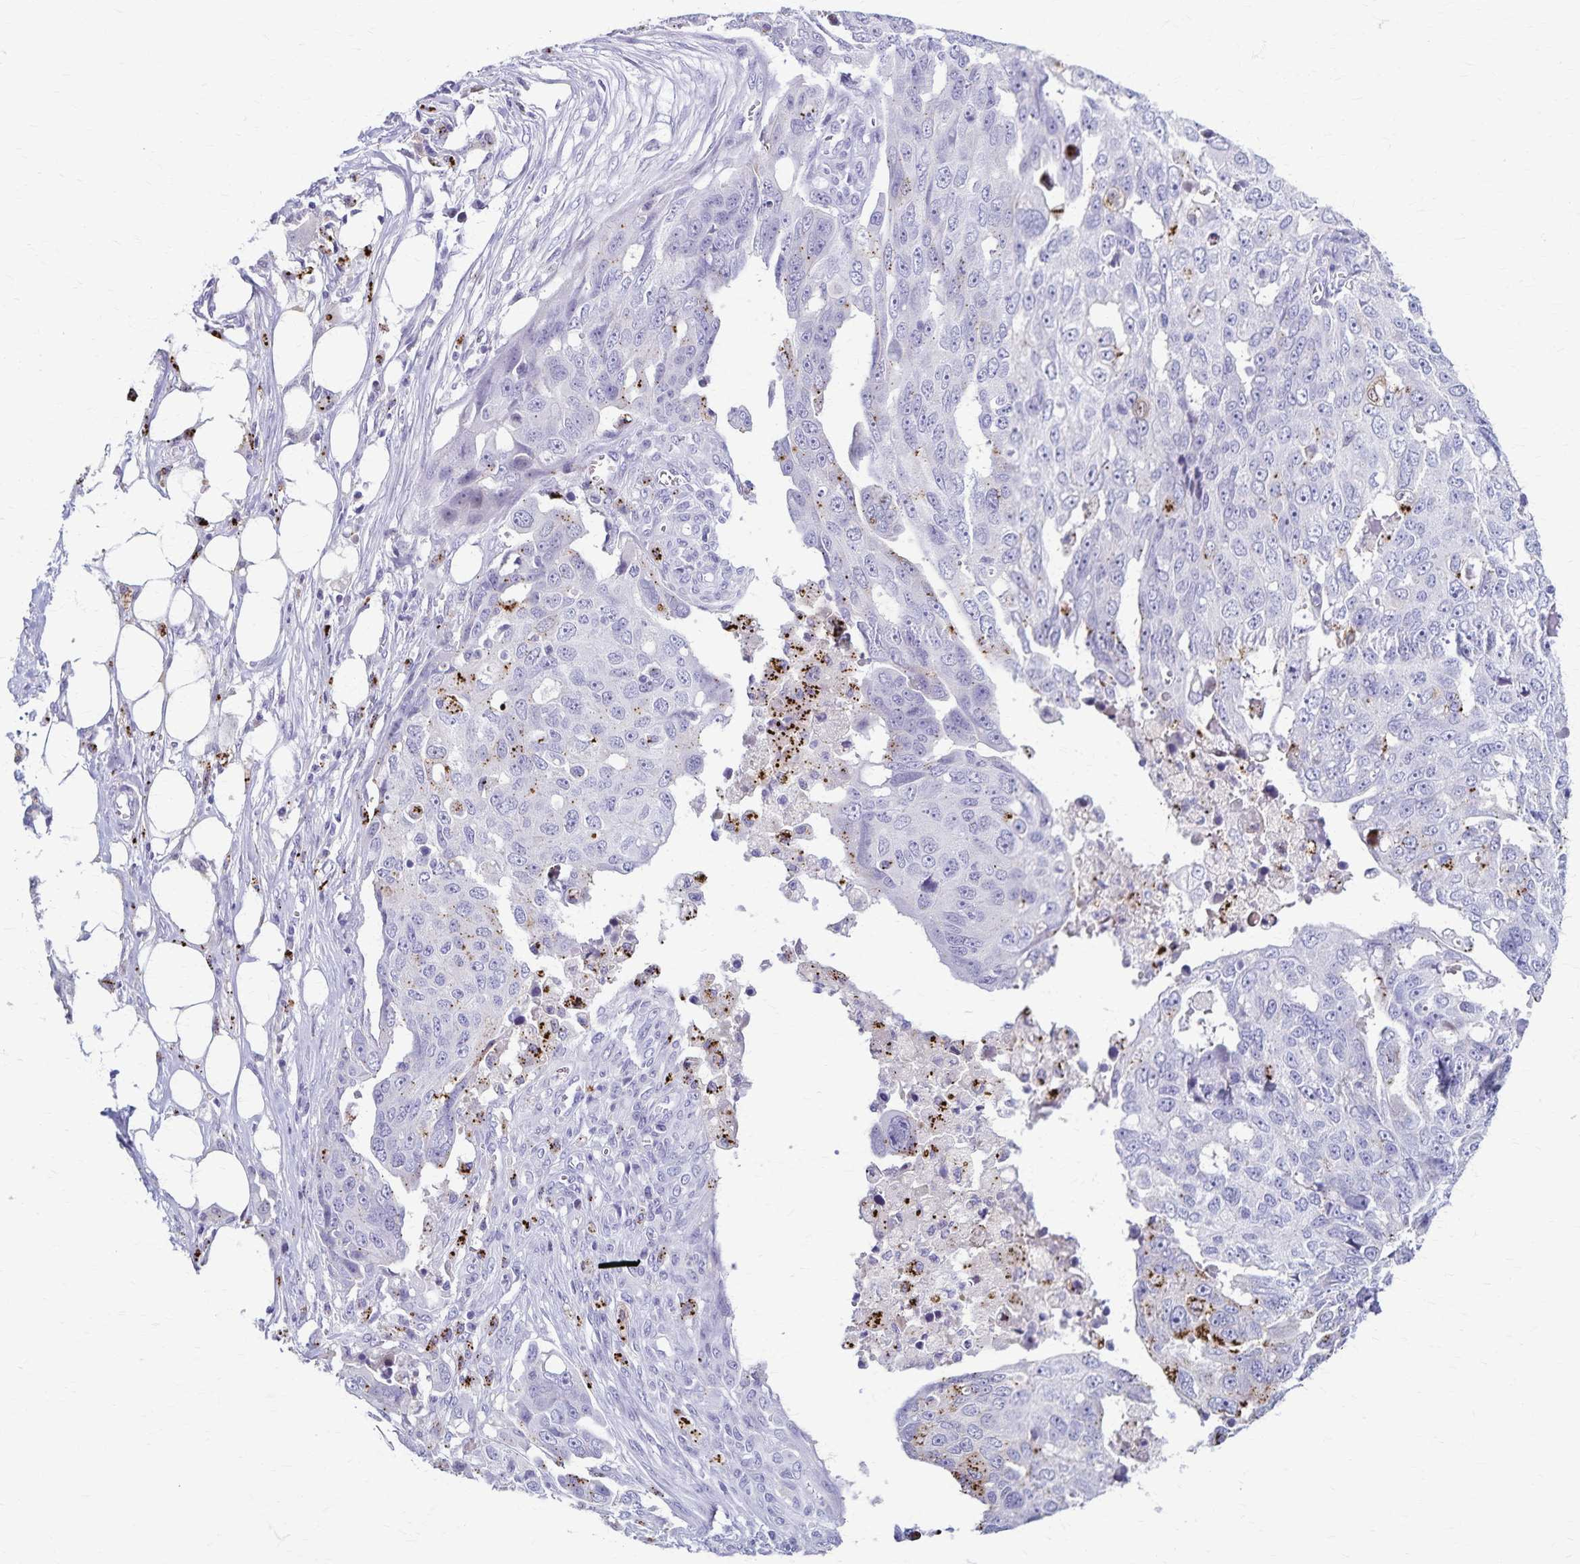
{"staining": {"intensity": "strong", "quantity": "<25%", "location": "cytoplasmic/membranous"}, "tissue": "ovarian cancer", "cell_type": "Tumor cells", "image_type": "cancer", "snomed": [{"axis": "morphology", "description": "Carcinoma, endometroid"}, {"axis": "topography", "description": "Ovary"}], "caption": "High-power microscopy captured an immunohistochemistry (IHC) histopathology image of ovarian endometroid carcinoma, revealing strong cytoplasmic/membranous positivity in about <25% of tumor cells.", "gene": "TMEM60", "patient": {"sex": "female", "age": 70}}